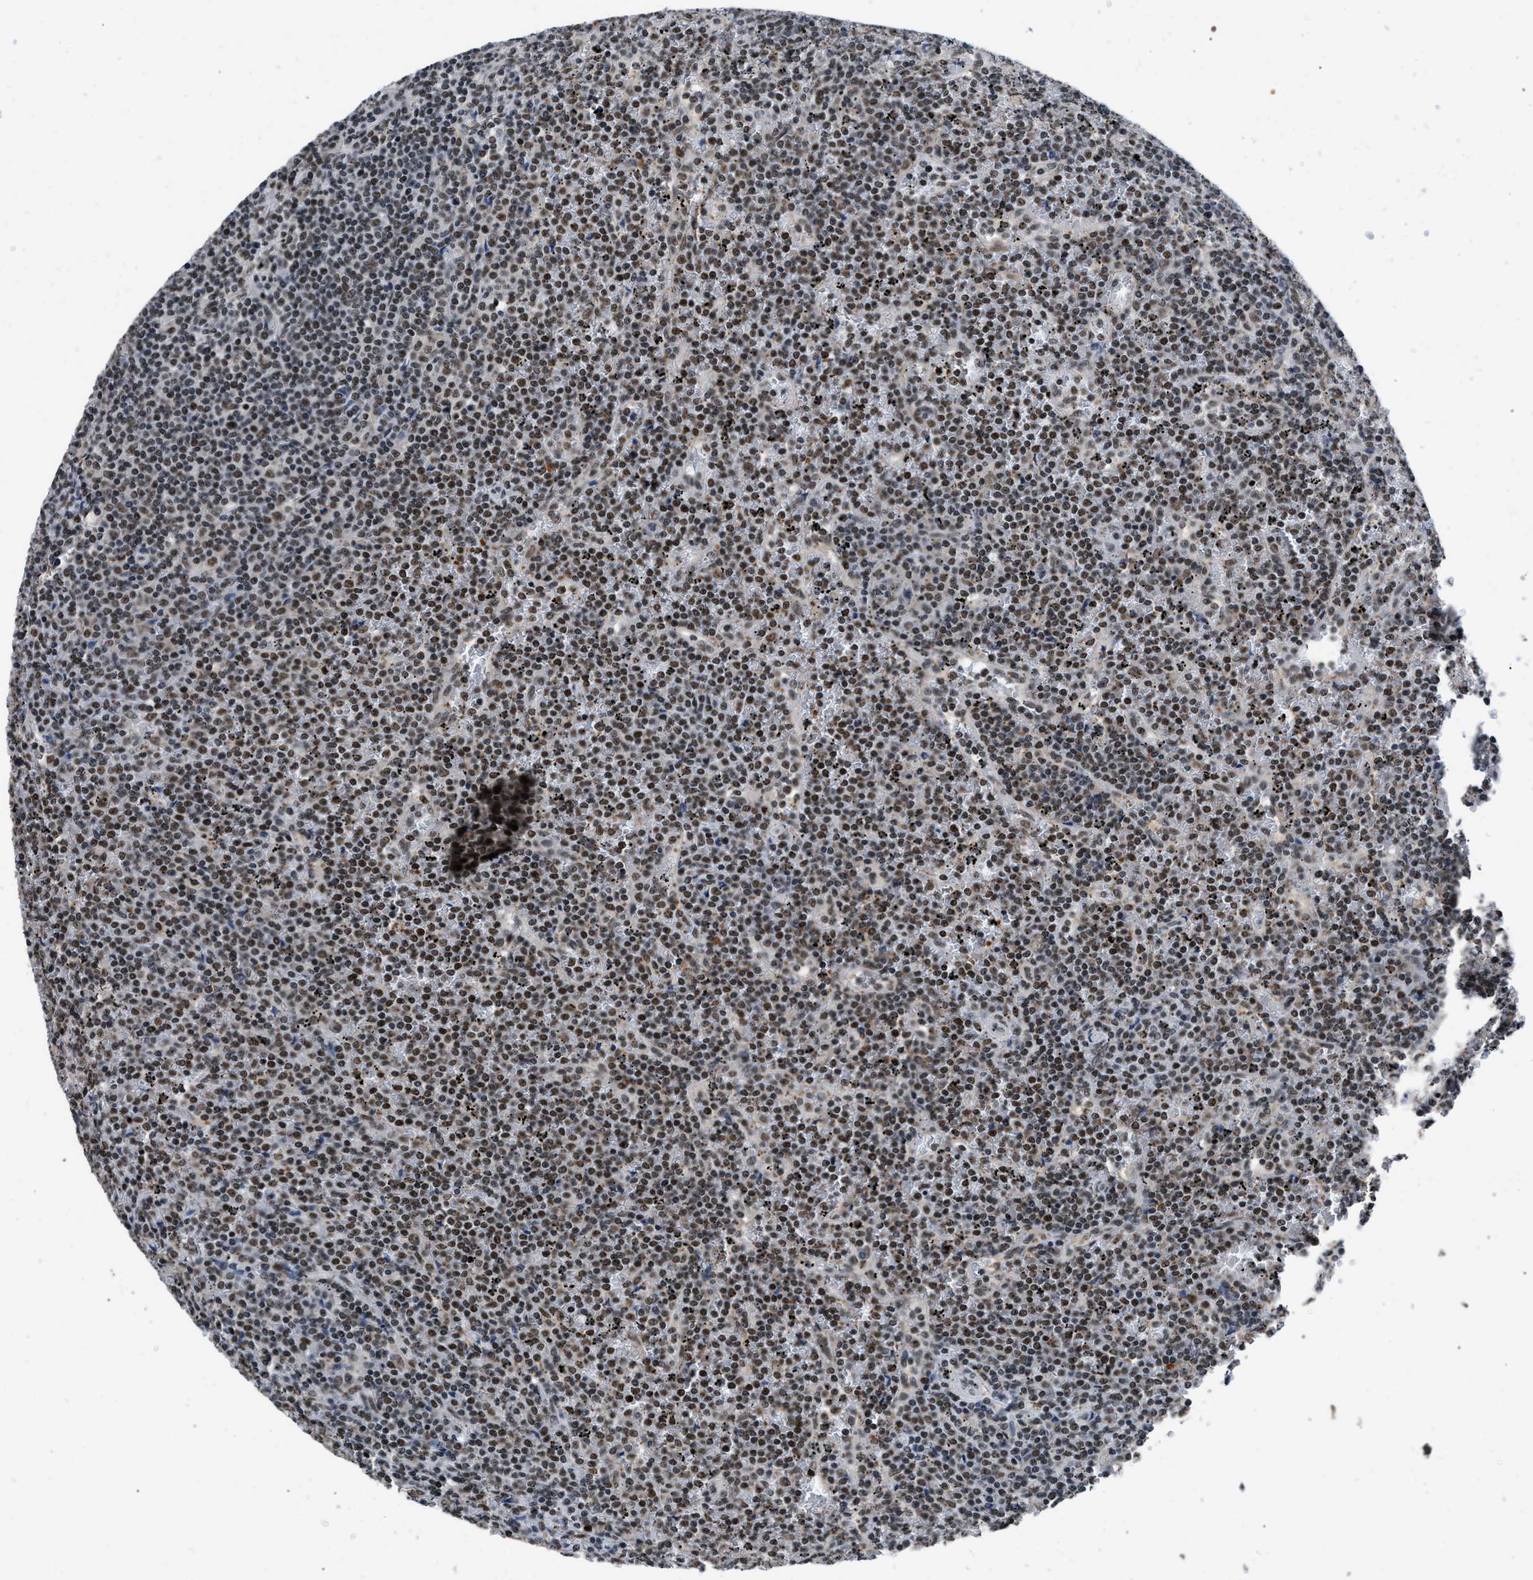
{"staining": {"intensity": "moderate", "quantity": ">75%", "location": "nuclear"}, "tissue": "lymphoma", "cell_type": "Tumor cells", "image_type": "cancer", "snomed": [{"axis": "morphology", "description": "Malignant lymphoma, non-Hodgkin's type, Low grade"}, {"axis": "topography", "description": "Spleen"}], "caption": "The image reveals staining of lymphoma, revealing moderate nuclear protein staining (brown color) within tumor cells.", "gene": "HNRNPH2", "patient": {"sex": "female", "age": 19}}